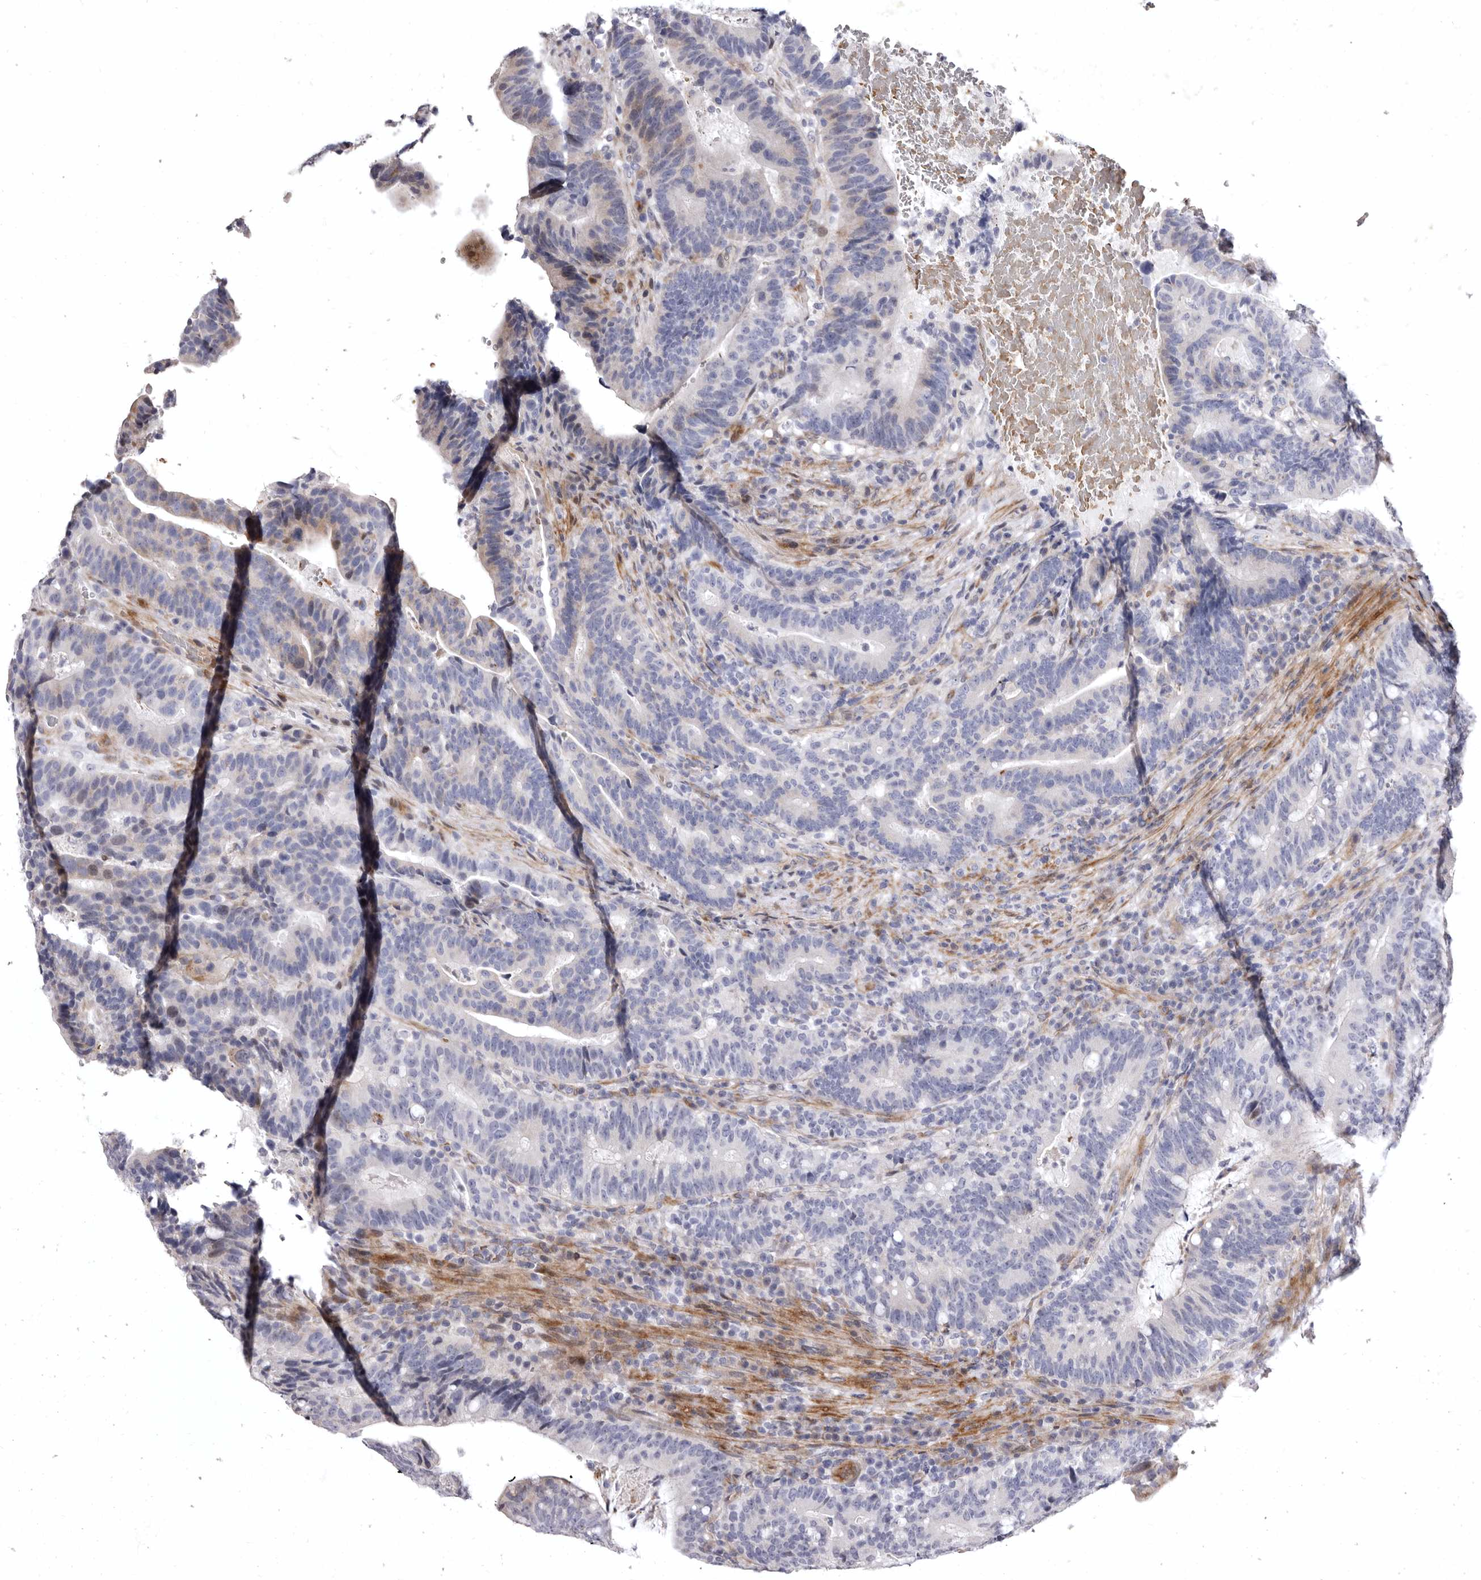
{"staining": {"intensity": "negative", "quantity": "none", "location": "none"}, "tissue": "colorectal cancer", "cell_type": "Tumor cells", "image_type": "cancer", "snomed": [{"axis": "morphology", "description": "Adenocarcinoma, NOS"}, {"axis": "topography", "description": "Colon"}], "caption": "IHC of colorectal cancer (adenocarcinoma) exhibits no expression in tumor cells.", "gene": "AIDA", "patient": {"sex": "female", "age": 66}}